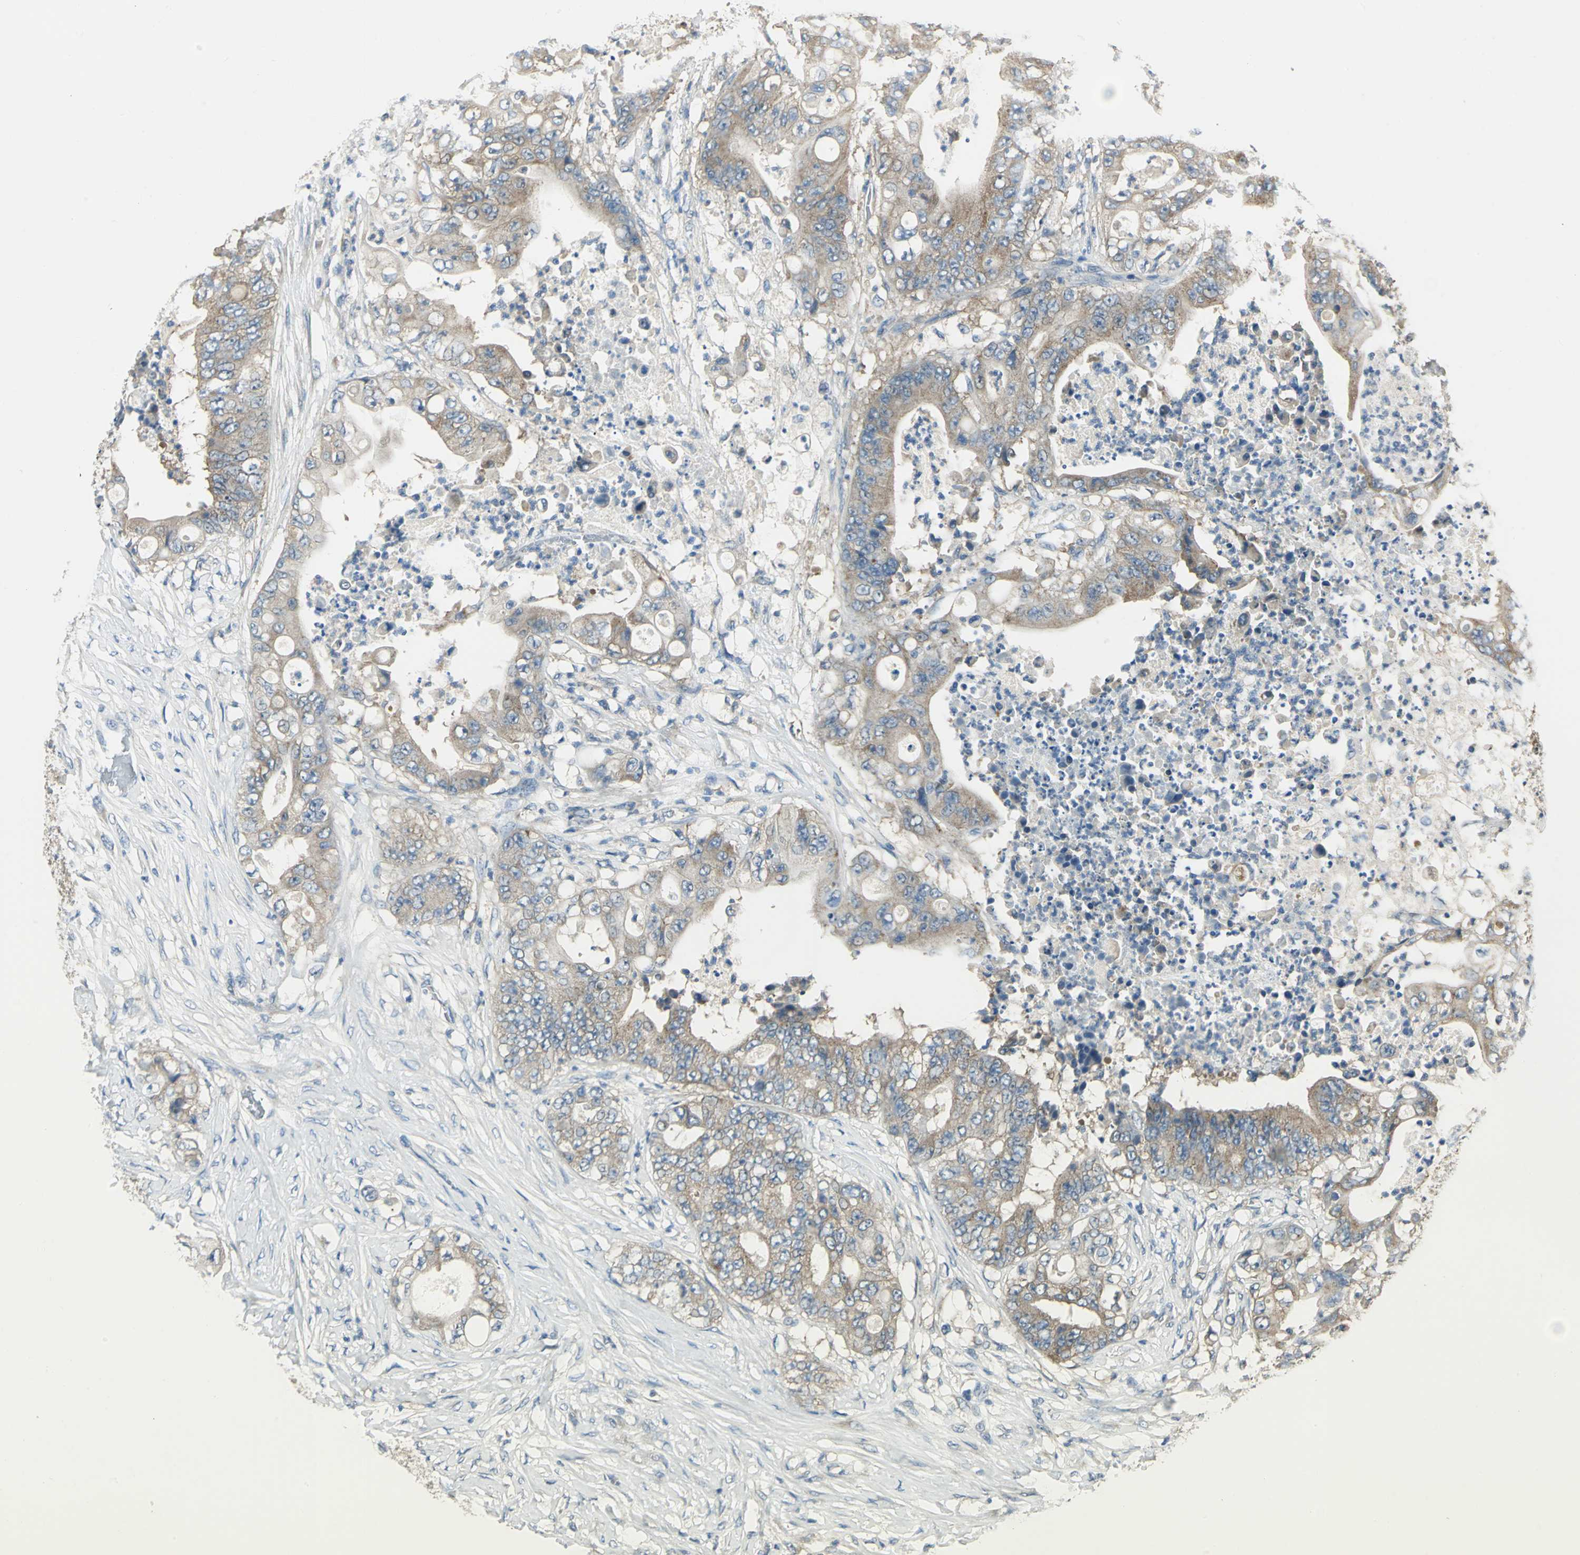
{"staining": {"intensity": "moderate", "quantity": ">75%", "location": "cytoplasmic/membranous"}, "tissue": "stomach cancer", "cell_type": "Tumor cells", "image_type": "cancer", "snomed": [{"axis": "morphology", "description": "Adenocarcinoma, NOS"}, {"axis": "topography", "description": "Stomach"}], "caption": "Immunohistochemical staining of stomach cancer (adenocarcinoma) exhibits moderate cytoplasmic/membranous protein expression in approximately >75% of tumor cells.", "gene": "SHC2", "patient": {"sex": "female", "age": 73}}